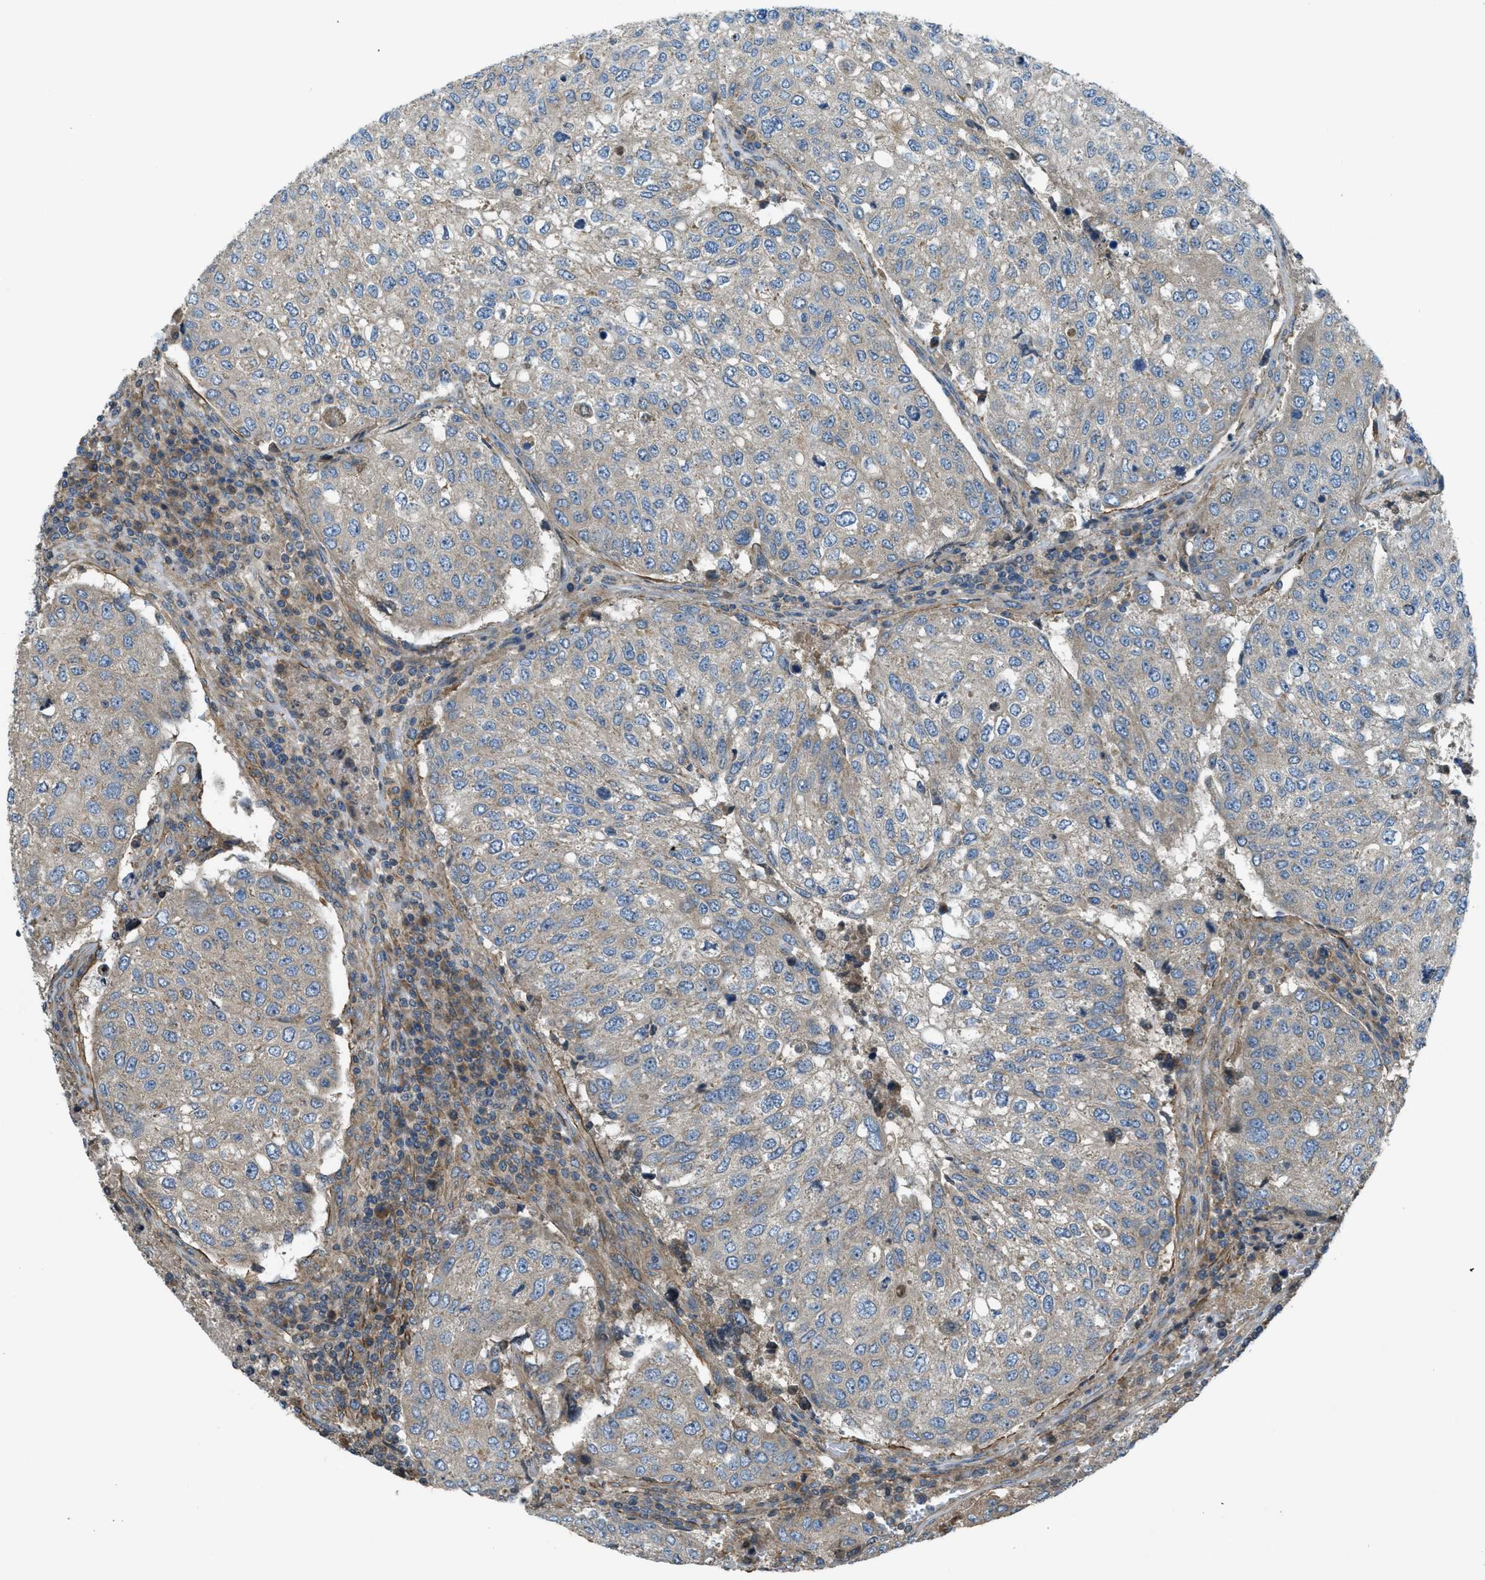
{"staining": {"intensity": "weak", "quantity": "25%-75%", "location": "cytoplasmic/membranous"}, "tissue": "urothelial cancer", "cell_type": "Tumor cells", "image_type": "cancer", "snomed": [{"axis": "morphology", "description": "Urothelial carcinoma, High grade"}, {"axis": "topography", "description": "Lymph node"}, {"axis": "topography", "description": "Urinary bladder"}], "caption": "Urothelial carcinoma (high-grade) stained for a protein (brown) demonstrates weak cytoplasmic/membranous positive positivity in approximately 25%-75% of tumor cells.", "gene": "VEZT", "patient": {"sex": "male", "age": 51}}